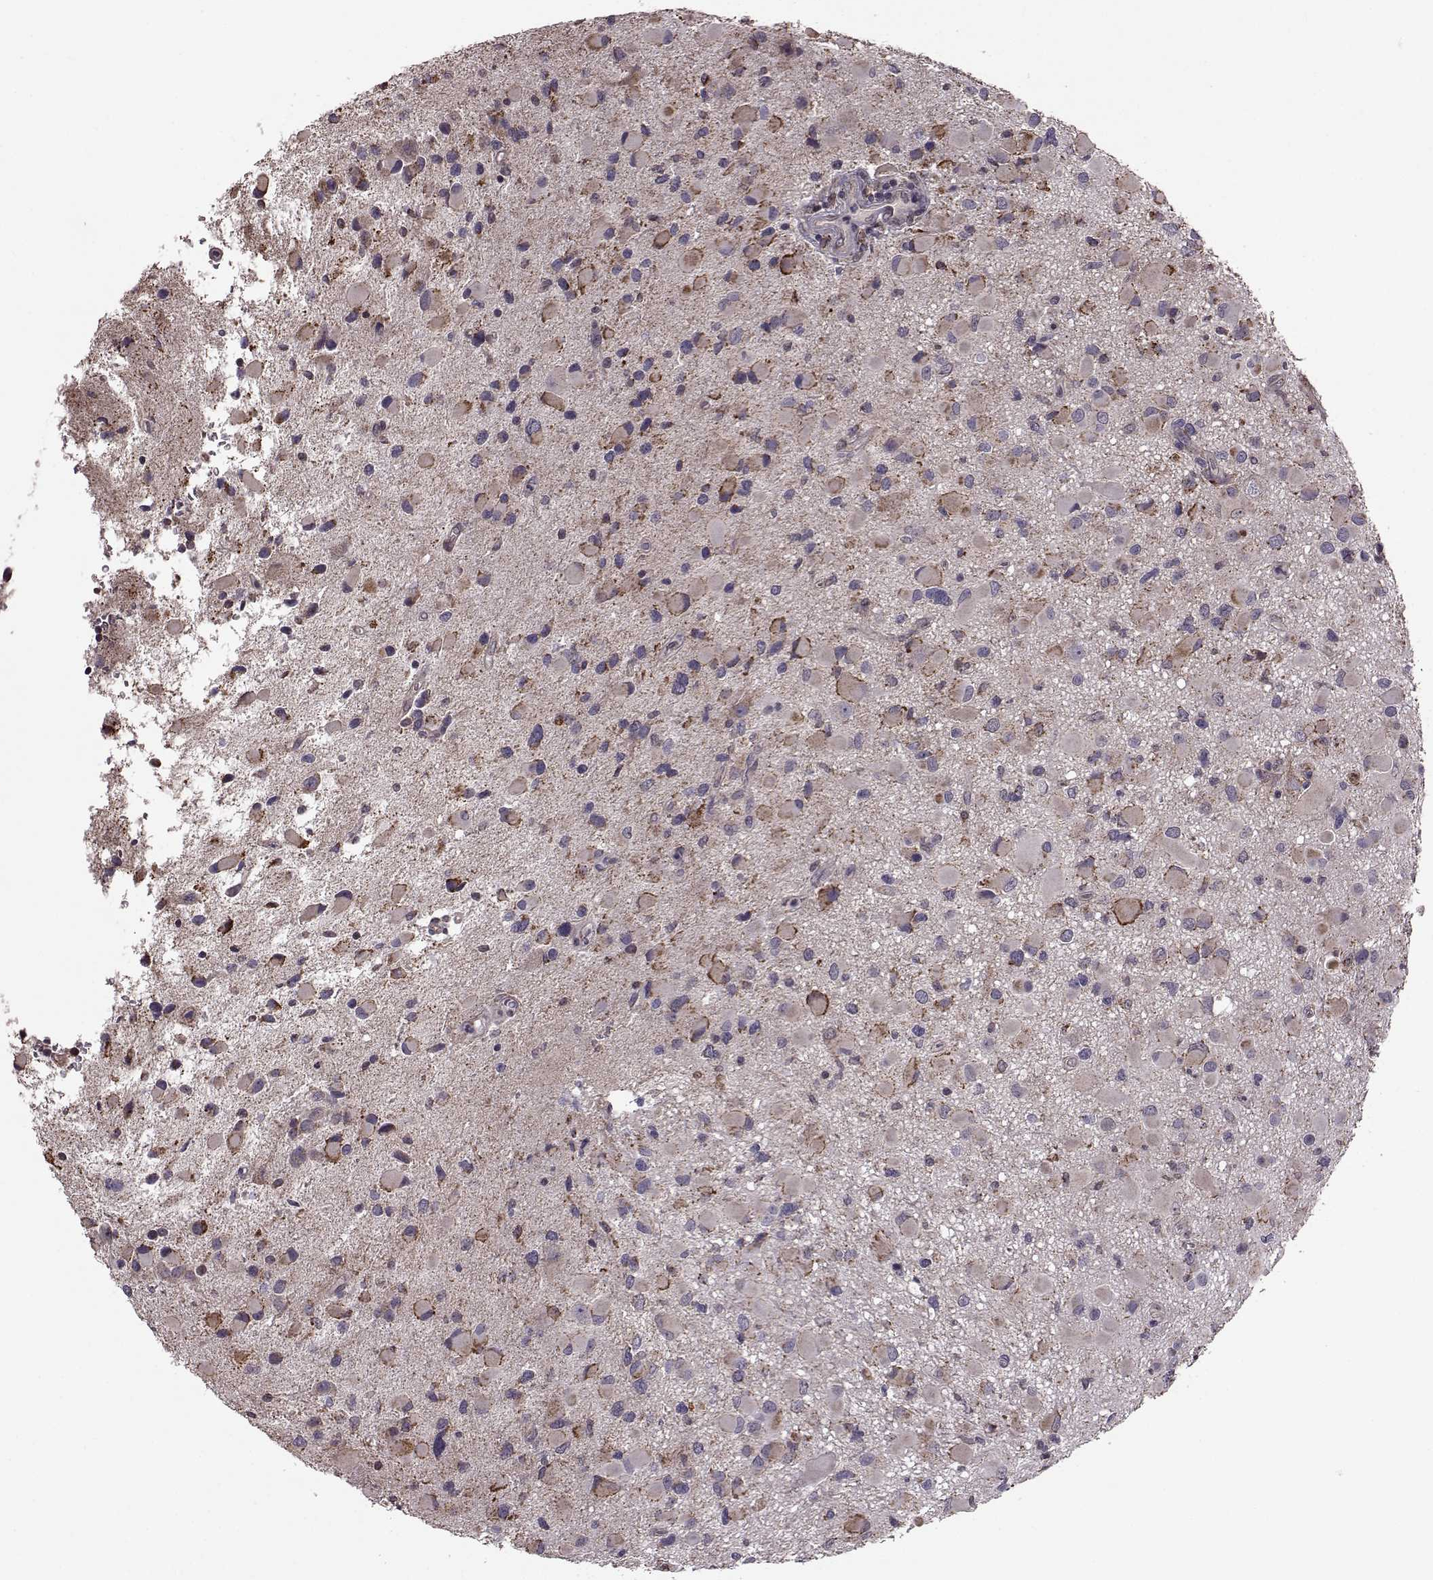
{"staining": {"intensity": "moderate", "quantity": "<25%", "location": "cytoplasmic/membranous"}, "tissue": "glioma", "cell_type": "Tumor cells", "image_type": "cancer", "snomed": [{"axis": "morphology", "description": "Glioma, malignant, Low grade"}, {"axis": "topography", "description": "Brain"}], "caption": "IHC image of human glioma stained for a protein (brown), which shows low levels of moderate cytoplasmic/membranous staining in about <25% of tumor cells.", "gene": "PUDP", "patient": {"sex": "female", "age": 32}}